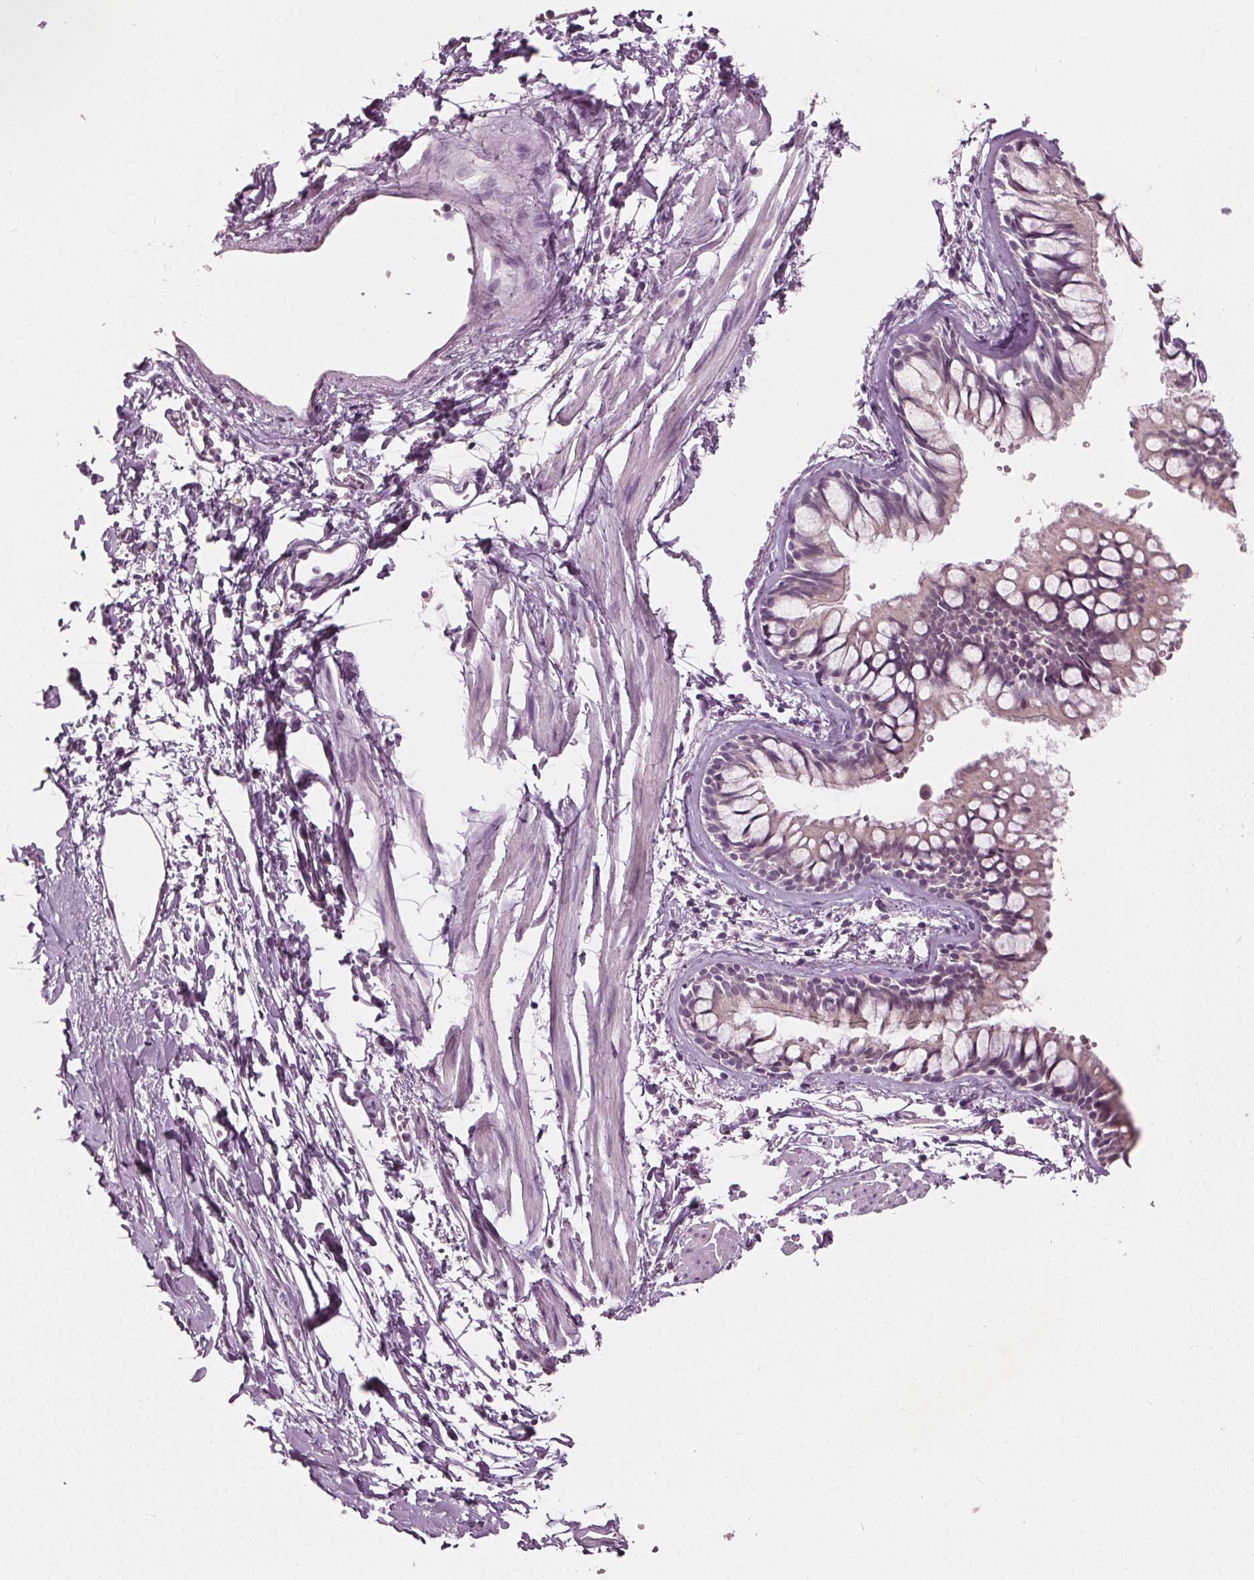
{"staining": {"intensity": "negative", "quantity": "none", "location": "none"}, "tissue": "bronchus", "cell_type": "Respiratory epithelial cells", "image_type": "normal", "snomed": [{"axis": "morphology", "description": "Normal tissue, NOS"}, {"axis": "topography", "description": "Cartilage tissue"}, {"axis": "topography", "description": "Bronchus"}], "caption": "DAB immunohistochemical staining of unremarkable bronchus shows no significant expression in respiratory epithelial cells.", "gene": "TKFC", "patient": {"sex": "female", "age": 59}}